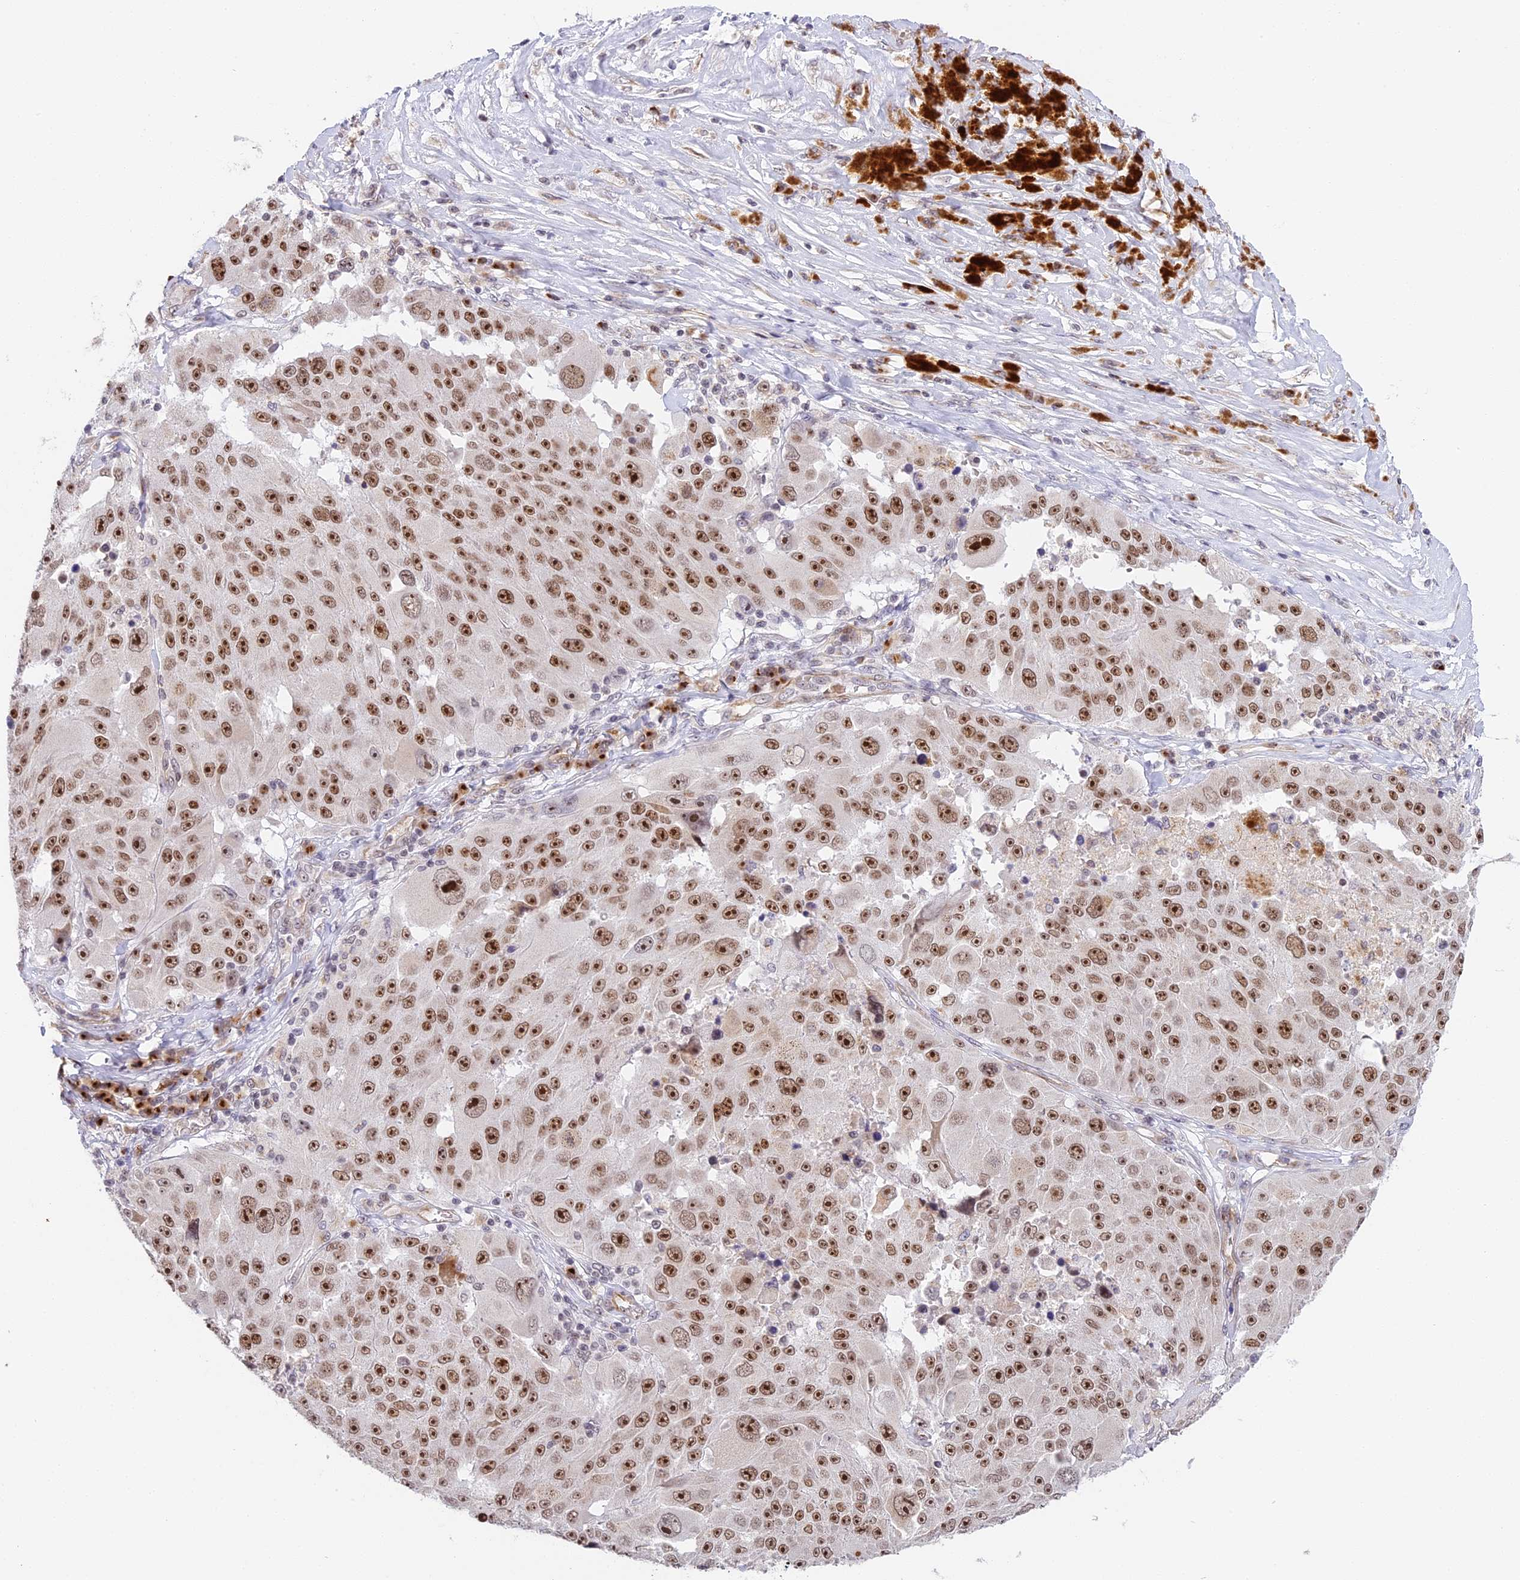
{"staining": {"intensity": "strong", "quantity": ">75%", "location": "nuclear"}, "tissue": "melanoma", "cell_type": "Tumor cells", "image_type": "cancer", "snomed": [{"axis": "morphology", "description": "Malignant melanoma, Metastatic site"}, {"axis": "topography", "description": "Lymph node"}], "caption": "Immunohistochemical staining of human melanoma exhibits high levels of strong nuclear protein positivity in about >75% of tumor cells.", "gene": "HEATR5B", "patient": {"sex": "male", "age": 62}}